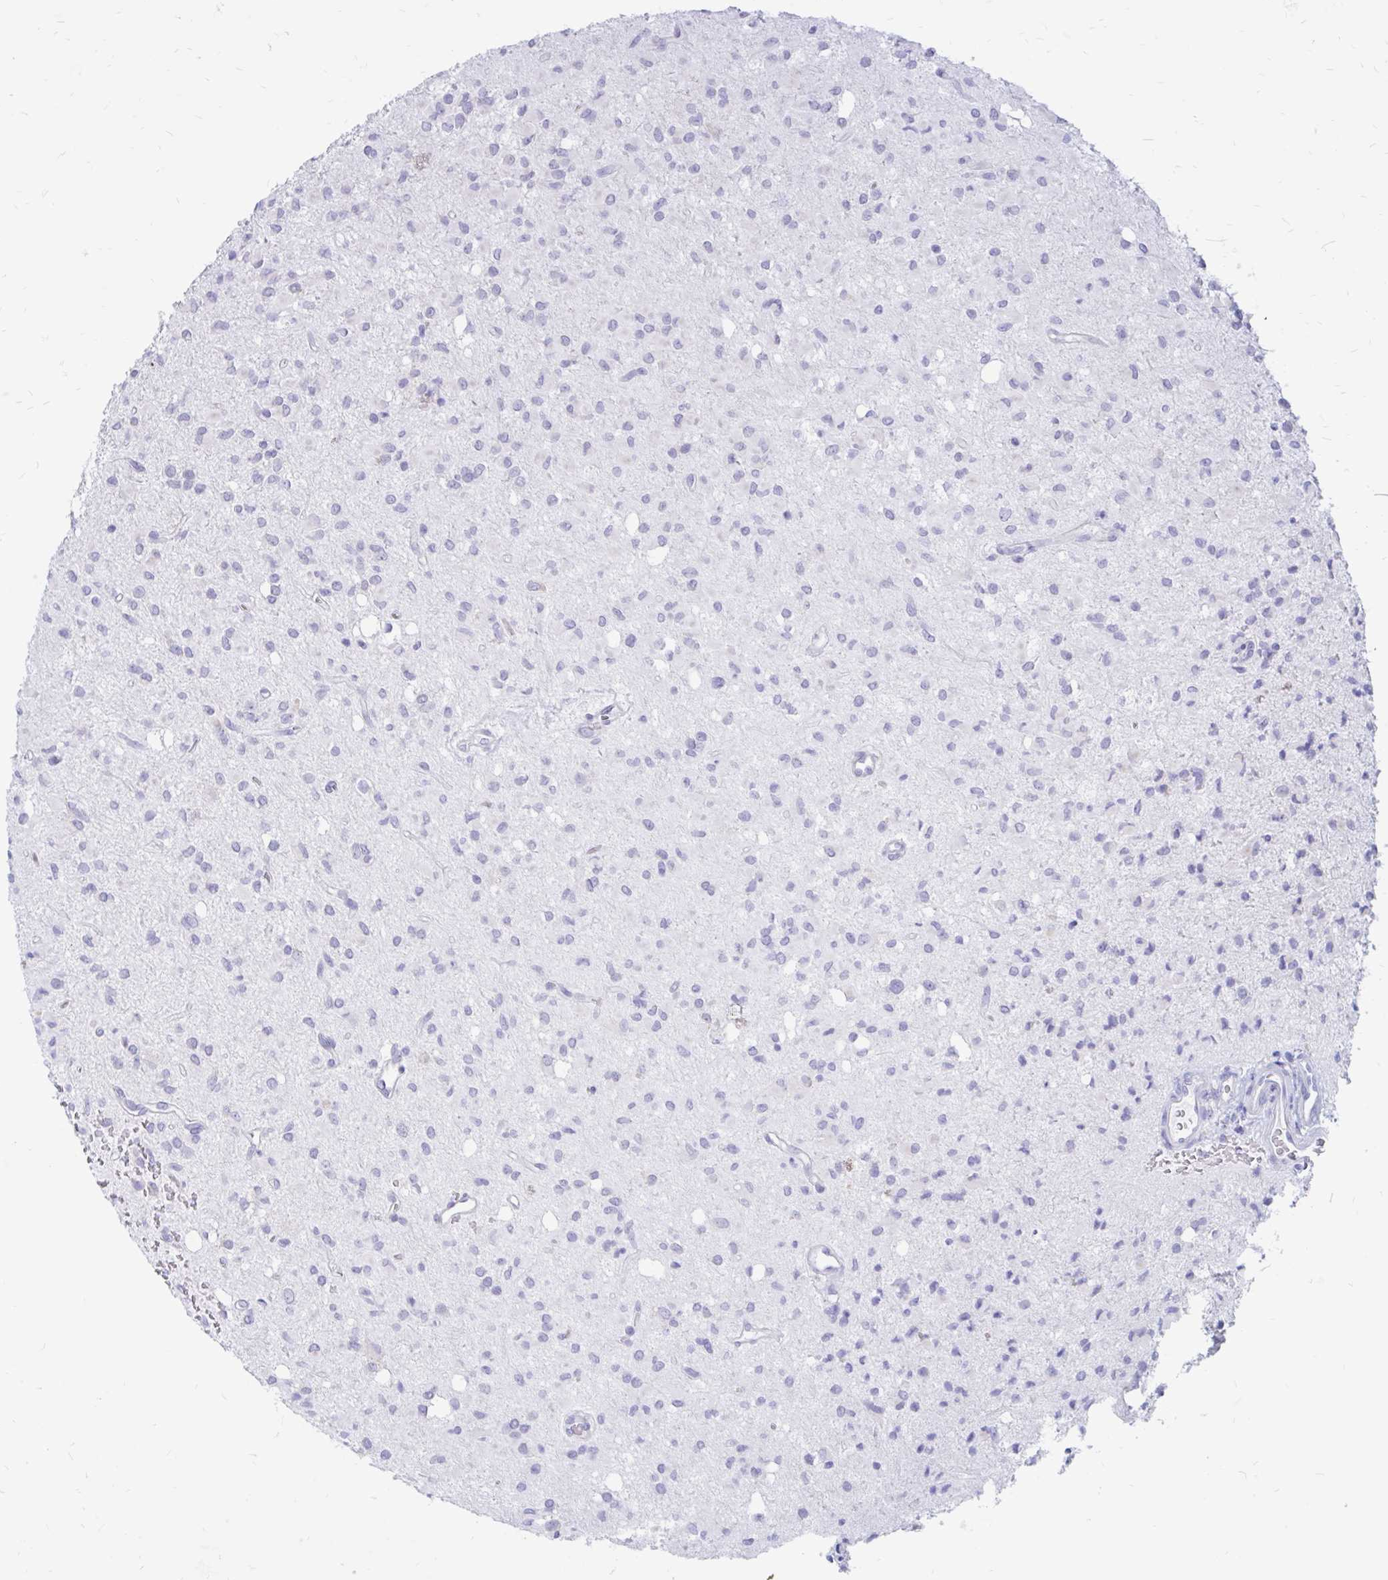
{"staining": {"intensity": "negative", "quantity": "none", "location": "none"}, "tissue": "glioma", "cell_type": "Tumor cells", "image_type": "cancer", "snomed": [{"axis": "morphology", "description": "Glioma, malignant, Low grade"}, {"axis": "topography", "description": "Brain"}], "caption": "Immunohistochemistry of low-grade glioma (malignant) reveals no positivity in tumor cells.", "gene": "IGSF5", "patient": {"sex": "female", "age": 33}}